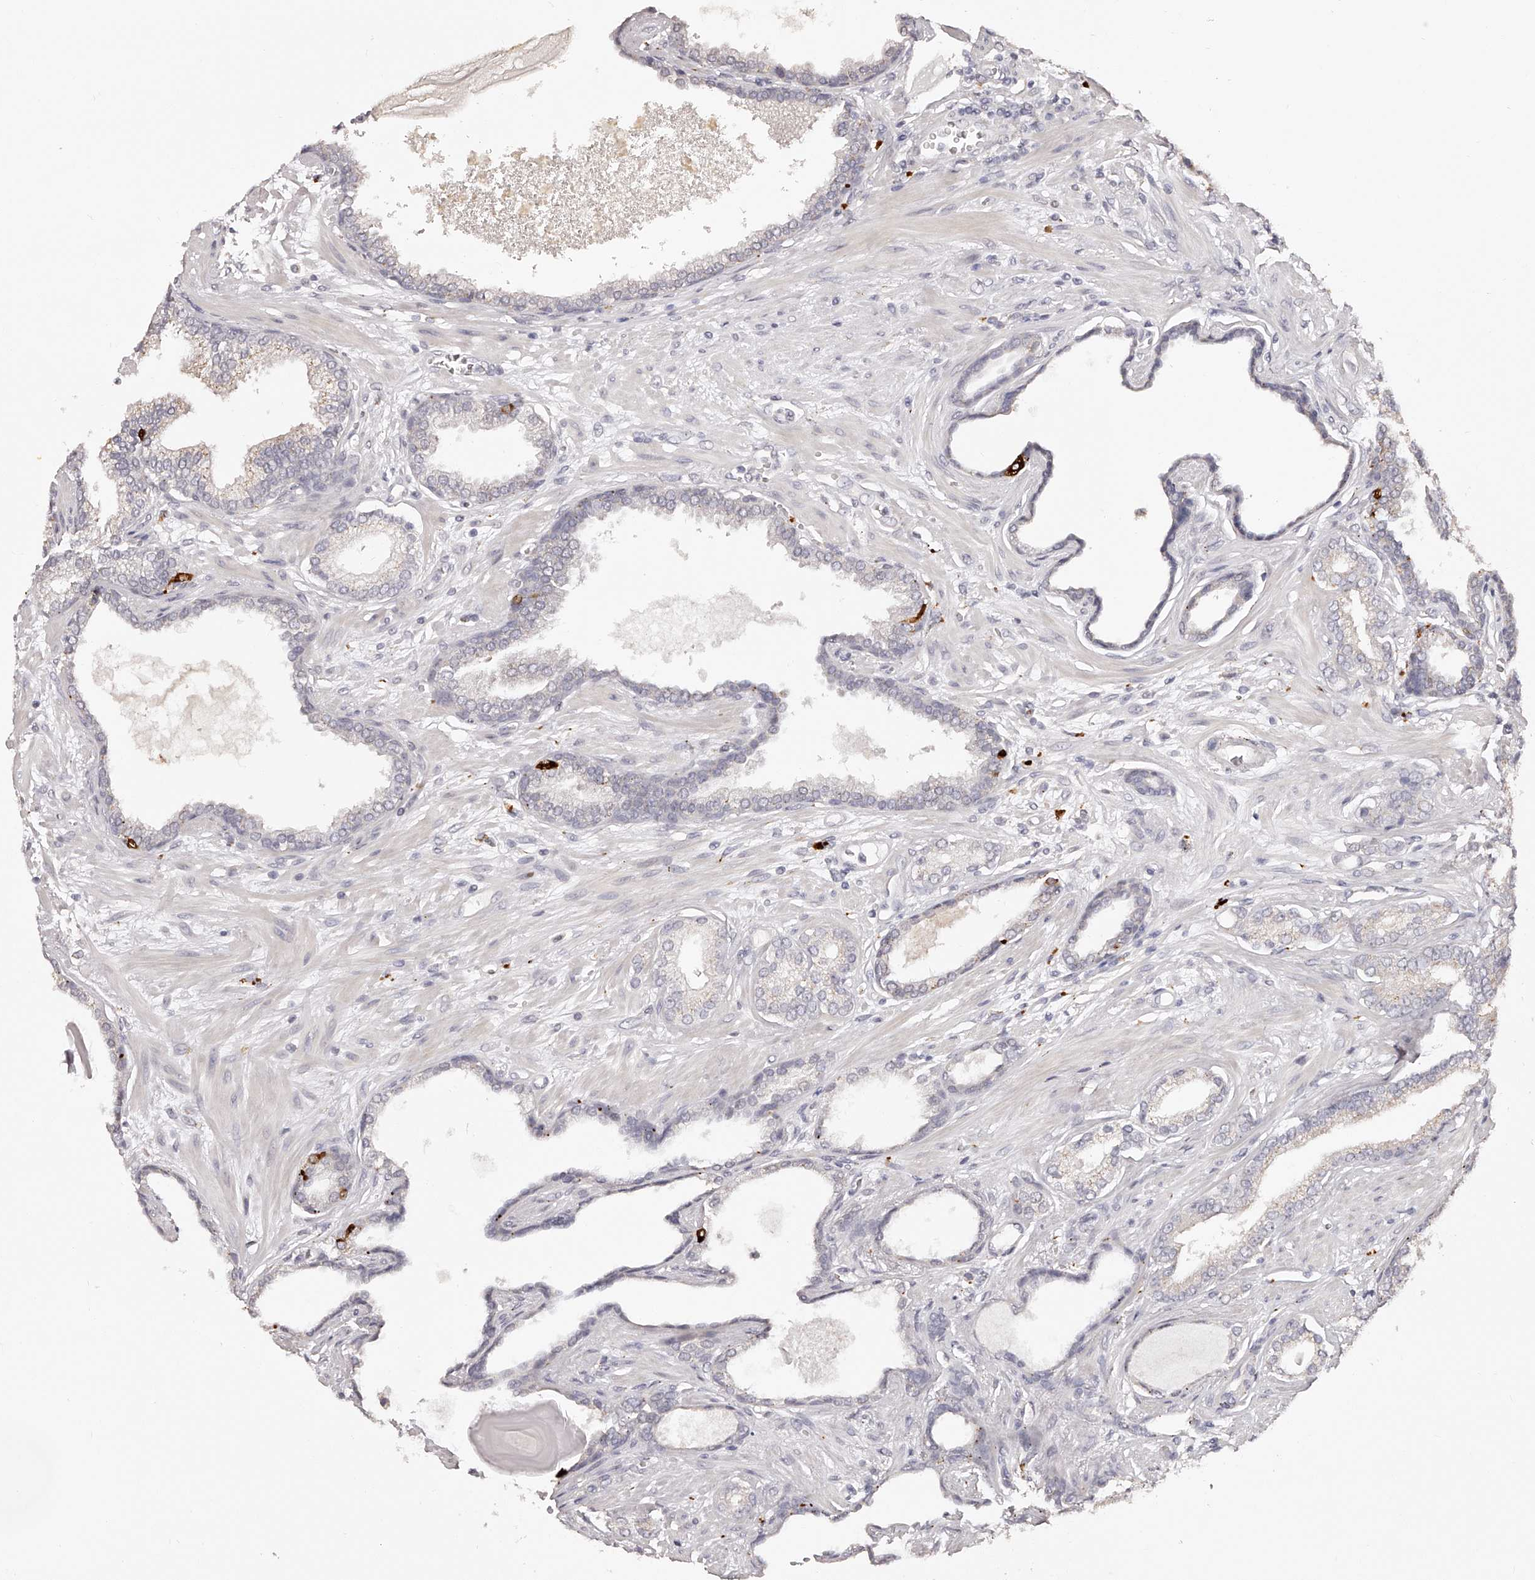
{"staining": {"intensity": "negative", "quantity": "none", "location": "none"}, "tissue": "prostate cancer", "cell_type": "Tumor cells", "image_type": "cancer", "snomed": [{"axis": "morphology", "description": "Adenocarcinoma, Low grade"}, {"axis": "topography", "description": "Prostate"}], "caption": "Immunohistochemistry histopathology image of prostate cancer (low-grade adenocarcinoma) stained for a protein (brown), which reveals no staining in tumor cells. (DAB immunohistochemistry, high magnification).", "gene": "SLC35D3", "patient": {"sex": "male", "age": 70}}